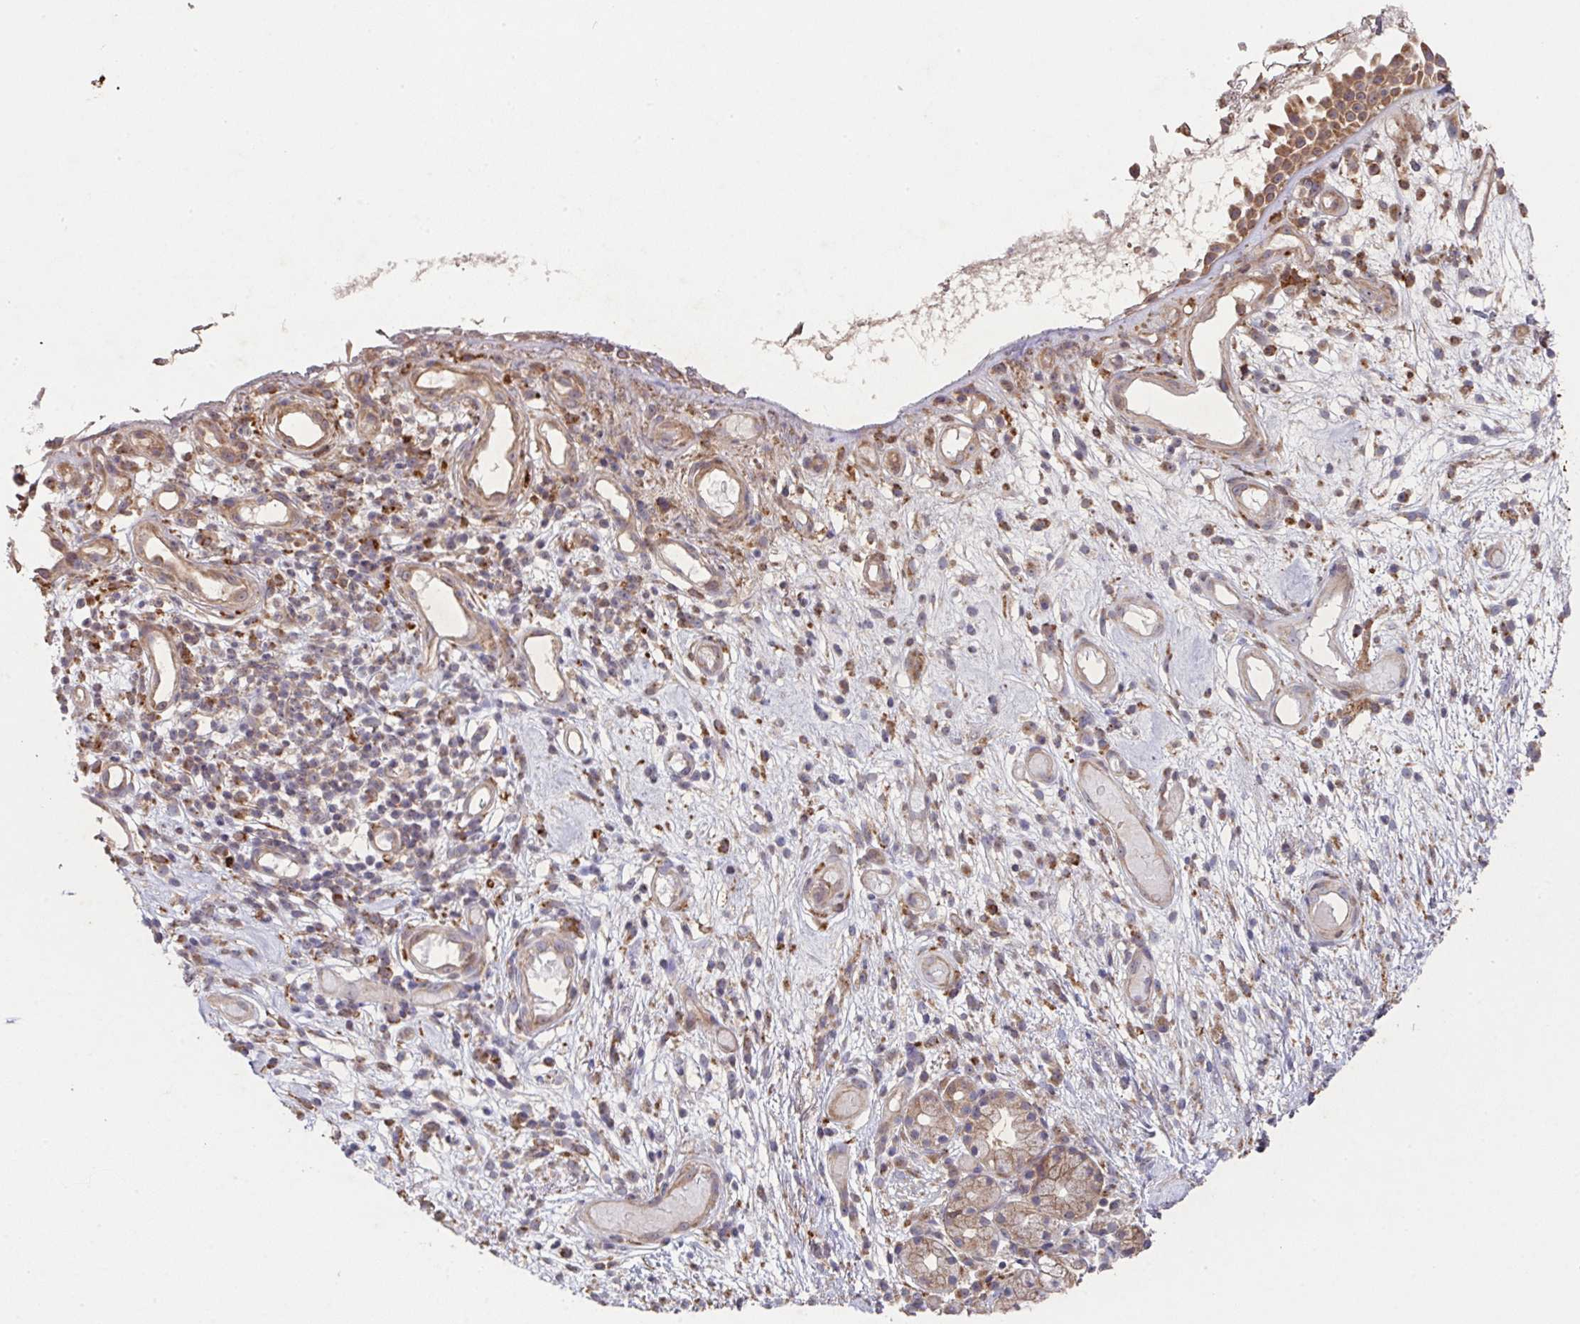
{"staining": {"intensity": "moderate", "quantity": ">75%", "location": "cytoplasmic/membranous"}, "tissue": "nasopharynx", "cell_type": "Respiratory epithelial cells", "image_type": "normal", "snomed": [{"axis": "morphology", "description": "Normal tissue, NOS"}, {"axis": "morphology", "description": "Inflammation, NOS"}, {"axis": "topography", "description": "Nasopharynx"}], "caption": "Nasopharynx was stained to show a protein in brown. There is medium levels of moderate cytoplasmic/membranous expression in approximately >75% of respiratory epithelial cells. The staining was performed using DAB to visualize the protein expression in brown, while the nuclei were stained in blue with hematoxylin (Magnification: 20x).", "gene": "TRIM14", "patient": {"sex": "male", "age": 54}}